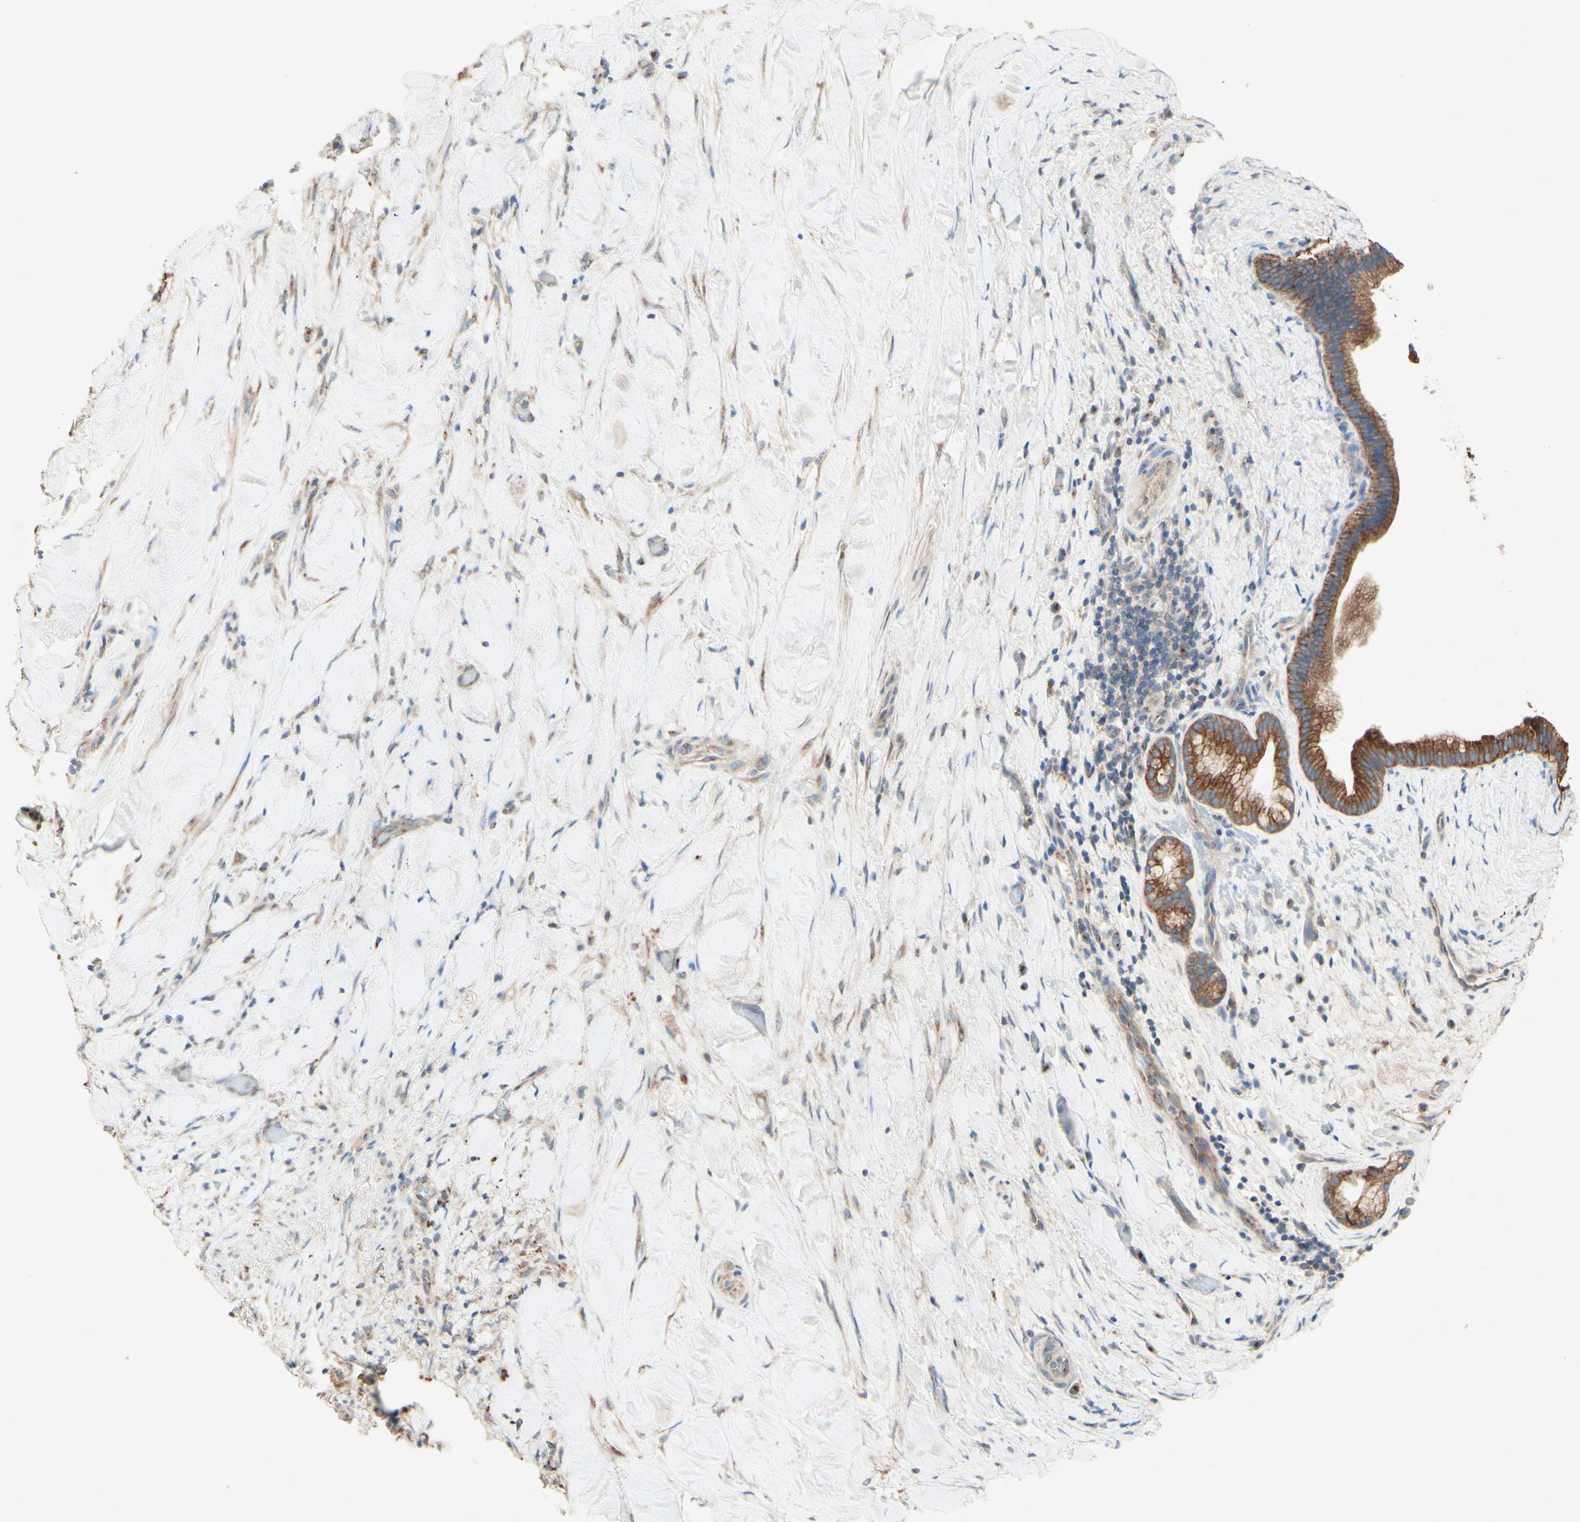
{"staining": {"intensity": "moderate", "quantity": ">75%", "location": "cytoplasmic/membranous"}, "tissue": "liver cancer", "cell_type": "Tumor cells", "image_type": "cancer", "snomed": [{"axis": "morphology", "description": "Cholangiocarcinoma"}, {"axis": "topography", "description": "Liver"}], "caption": "Immunohistochemistry of liver cancer (cholangiocarcinoma) reveals medium levels of moderate cytoplasmic/membranous expression in approximately >75% of tumor cells.", "gene": "MTM1", "patient": {"sex": "female", "age": 67}}